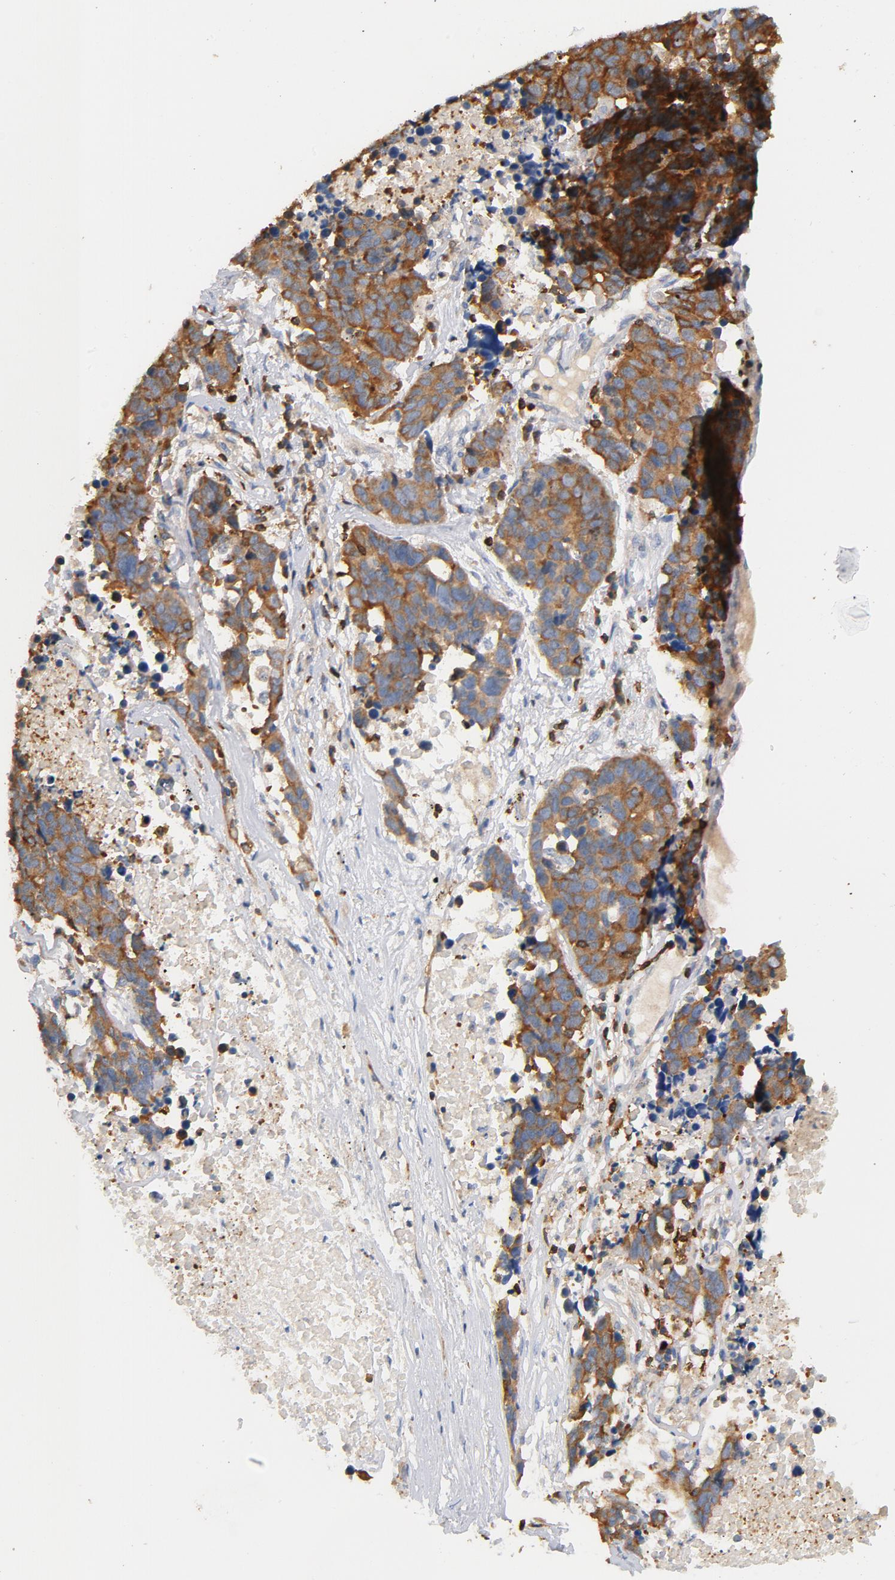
{"staining": {"intensity": "moderate", "quantity": ">75%", "location": "cytoplasmic/membranous"}, "tissue": "lung cancer", "cell_type": "Tumor cells", "image_type": "cancer", "snomed": [{"axis": "morphology", "description": "Carcinoid, malignant, NOS"}, {"axis": "topography", "description": "Lung"}], "caption": "Lung cancer stained with immunohistochemistry demonstrates moderate cytoplasmic/membranous expression in approximately >75% of tumor cells. The staining was performed using DAB to visualize the protein expression in brown, while the nuclei were stained in blue with hematoxylin (Magnification: 20x).", "gene": "EZR", "patient": {"sex": "male", "age": 60}}